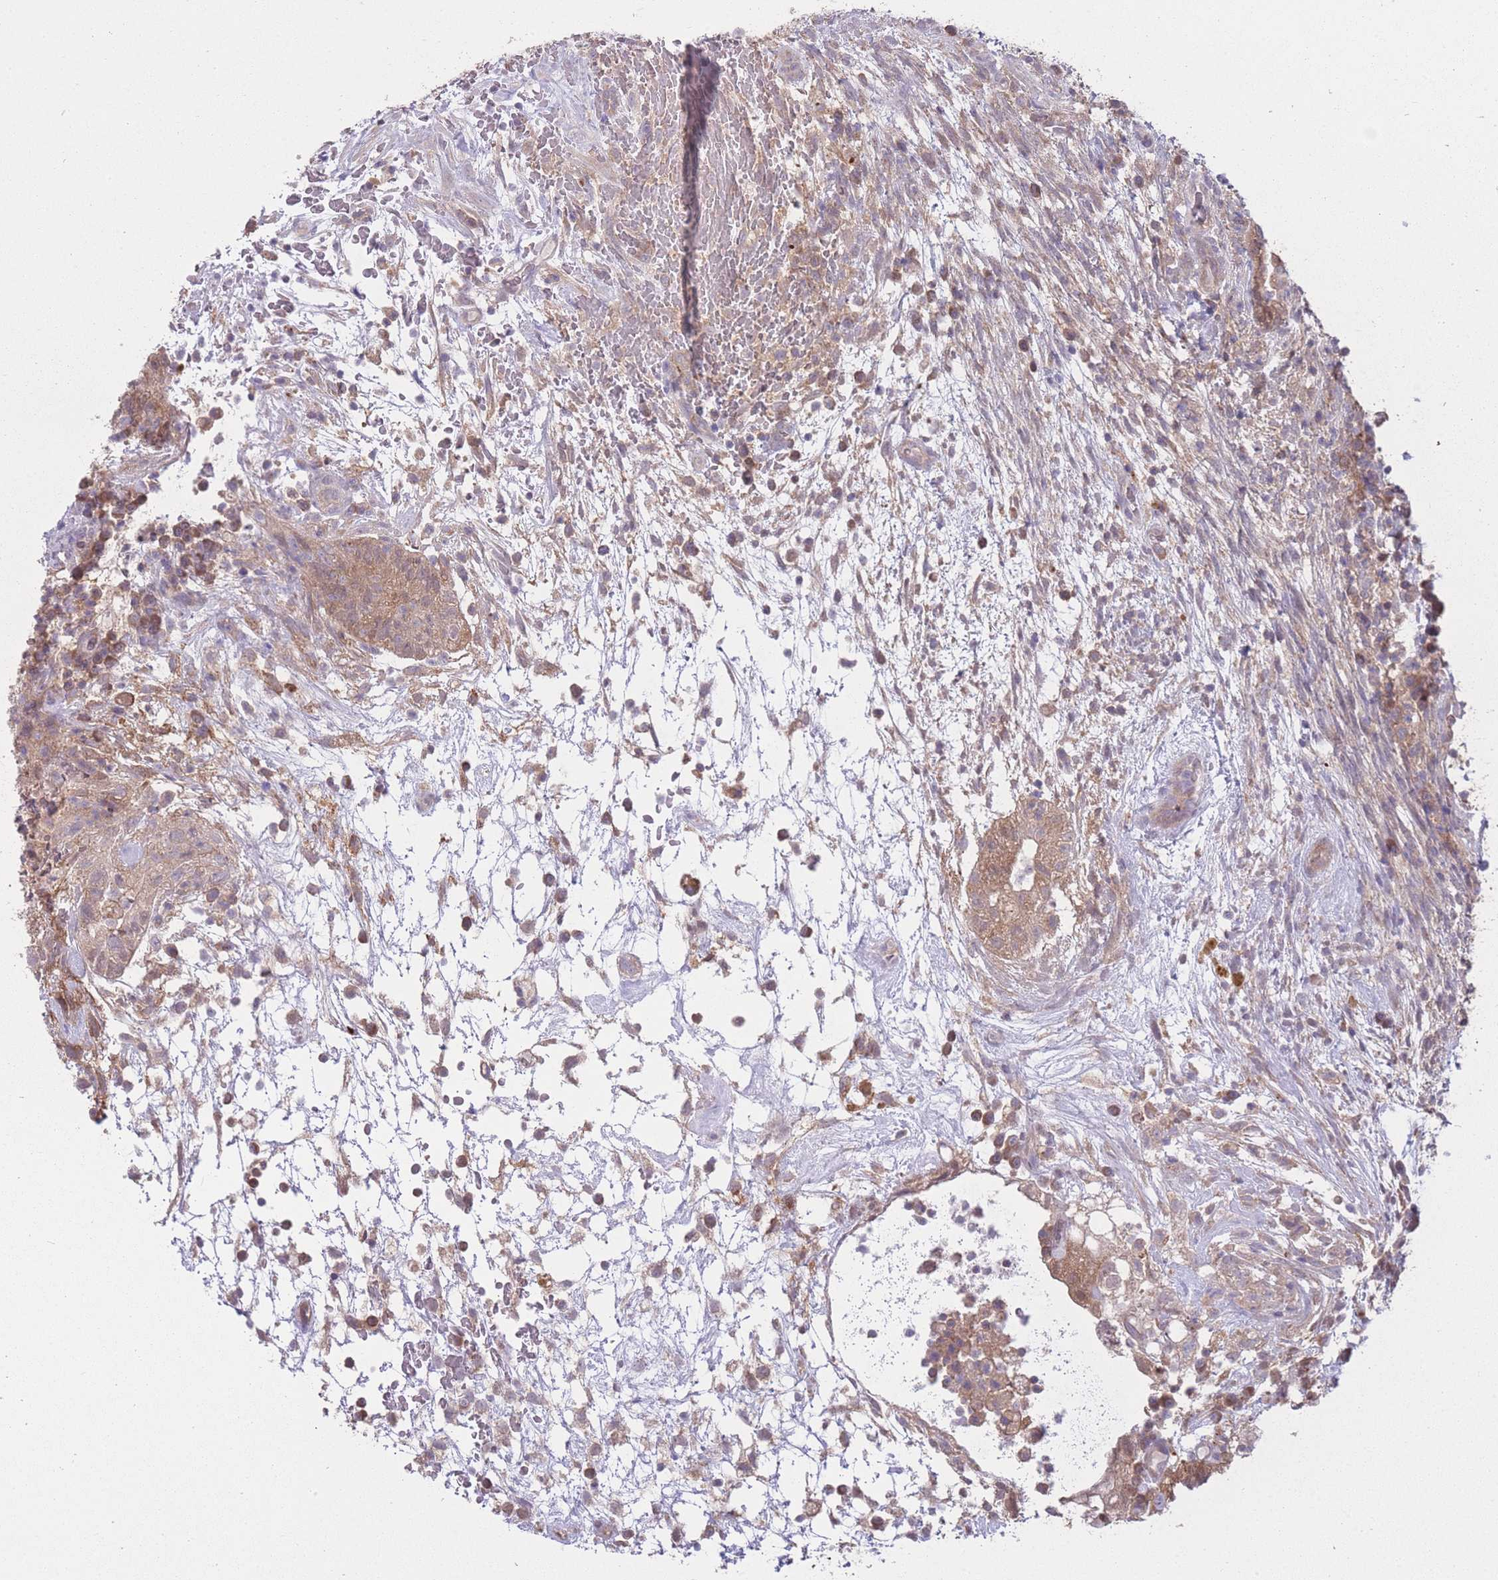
{"staining": {"intensity": "moderate", "quantity": ">75%", "location": "cytoplasmic/membranous"}, "tissue": "testis cancer", "cell_type": "Tumor cells", "image_type": "cancer", "snomed": [{"axis": "morphology", "description": "Normal tissue, NOS"}, {"axis": "morphology", "description": "Carcinoma, Embryonal, NOS"}, {"axis": "topography", "description": "Testis"}], "caption": "This is an image of immunohistochemistry staining of testis embryonal carcinoma, which shows moderate expression in the cytoplasmic/membranous of tumor cells.", "gene": "CCT6B", "patient": {"sex": "male", "age": 32}}